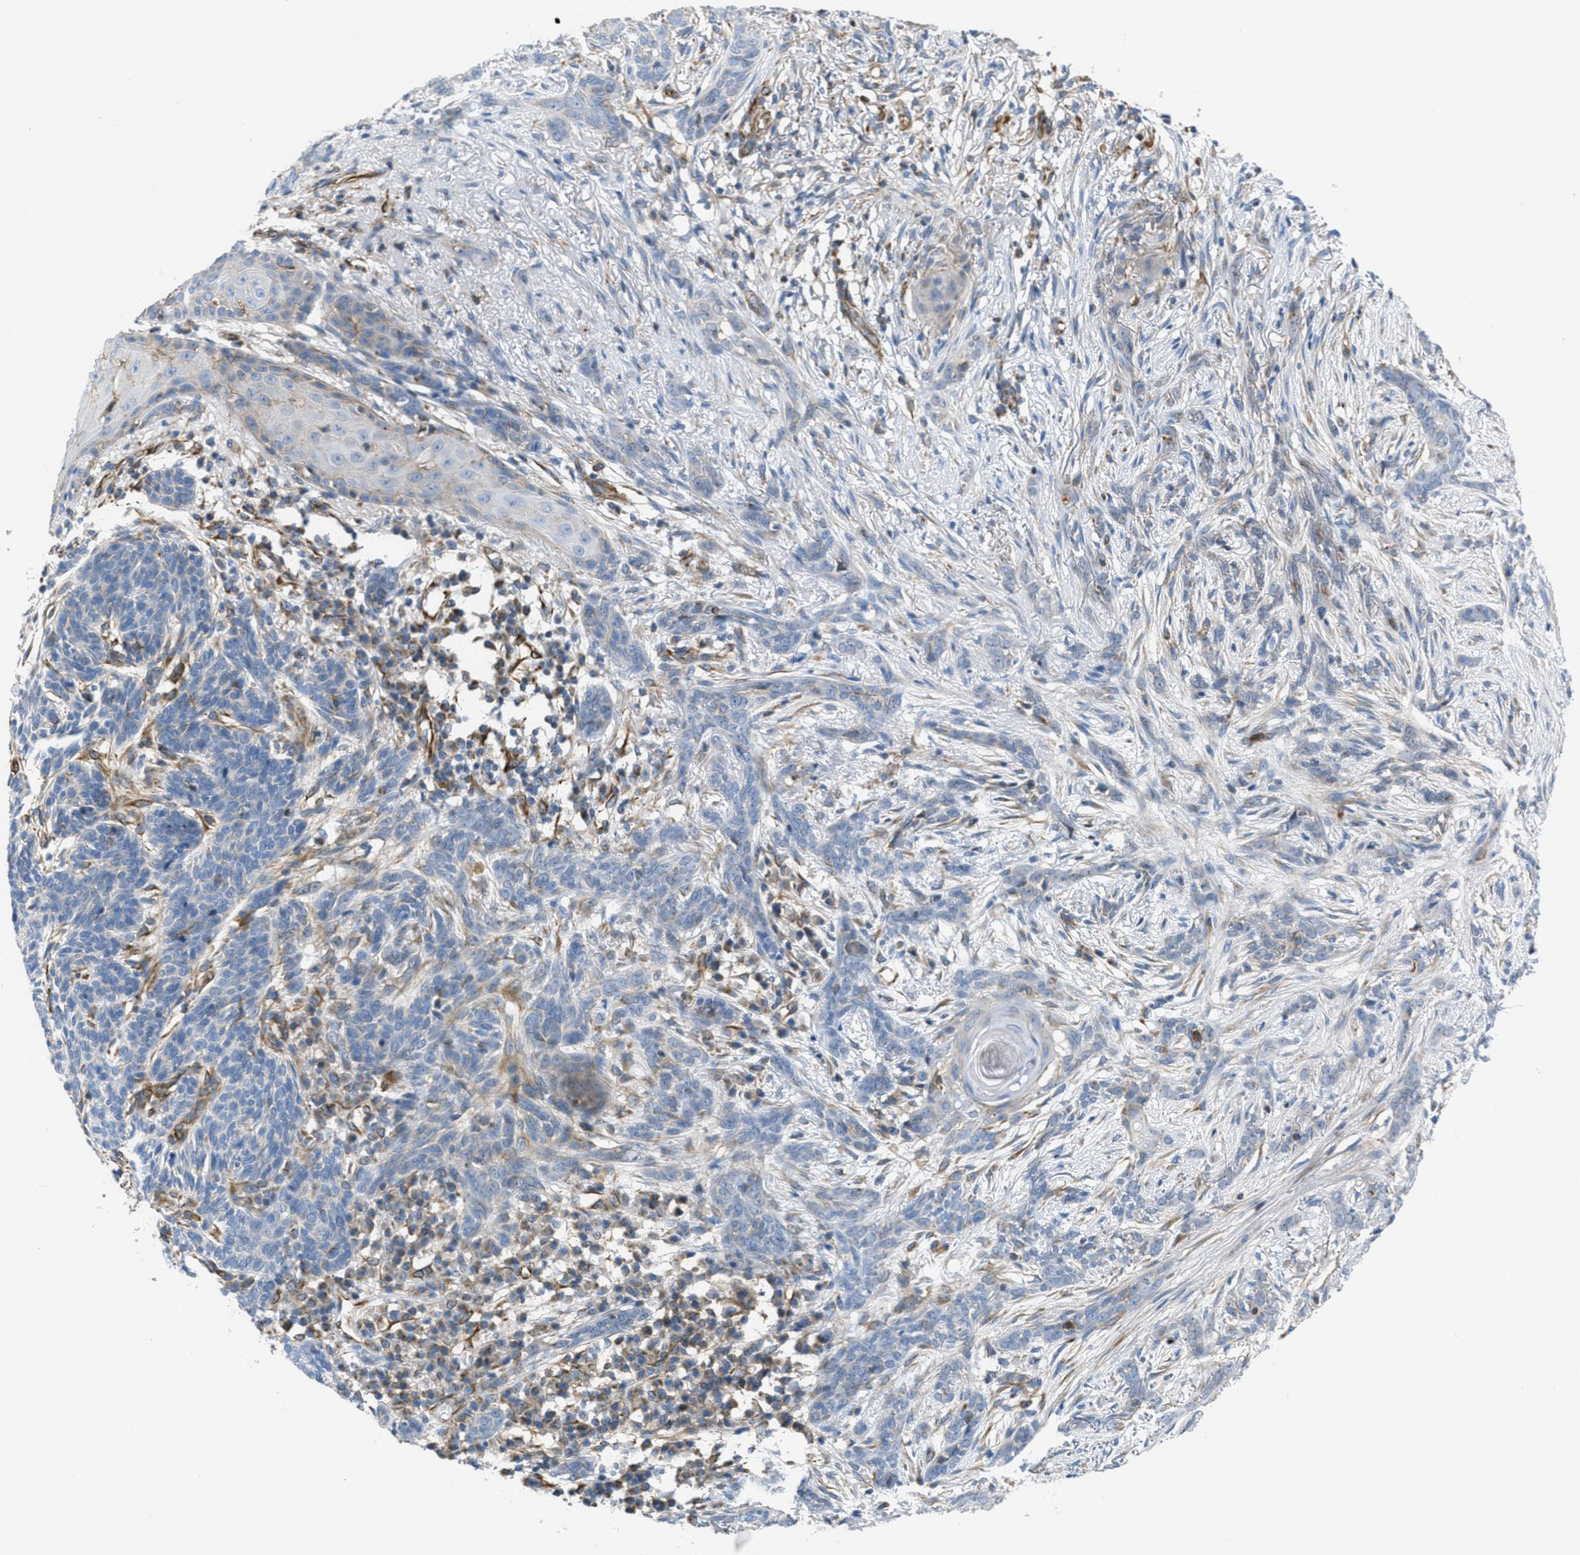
{"staining": {"intensity": "negative", "quantity": "none", "location": "none"}, "tissue": "skin cancer", "cell_type": "Tumor cells", "image_type": "cancer", "snomed": [{"axis": "morphology", "description": "Basal cell carcinoma"}, {"axis": "morphology", "description": "Adnexal tumor, benign"}, {"axis": "topography", "description": "Skin"}], "caption": "DAB (3,3'-diaminobenzidine) immunohistochemical staining of skin cancer (benign adnexal tumor) displays no significant staining in tumor cells. Brightfield microscopy of immunohistochemistry stained with DAB (3,3'-diaminobenzidine) (brown) and hematoxylin (blue), captured at high magnification.", "gene": "BTN3A1", "patient": {"sex": "female", "age": 42}}